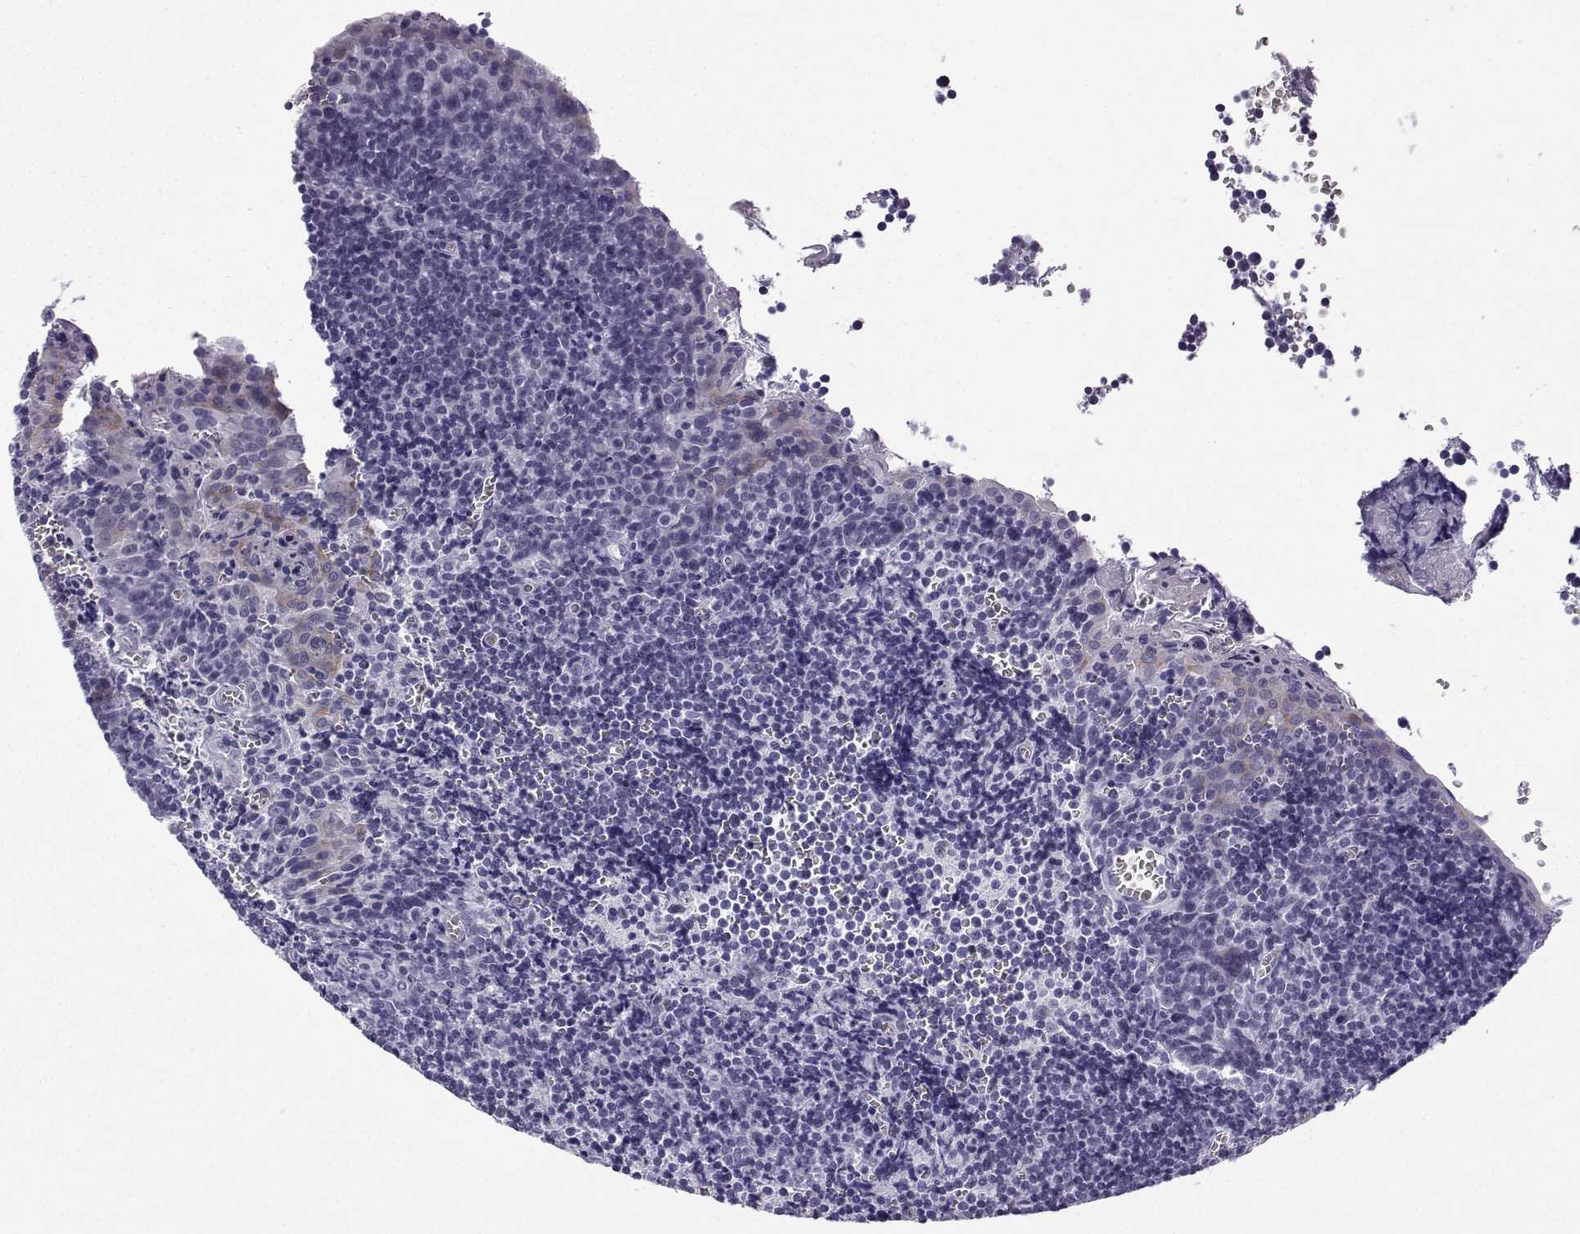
{"staining": {"intensity": "negative", "quantity": "none", "location": "none"}, "tissue": "tonsil", "cell_type": "Germinal center cells", "image_type": "normal", "snomed": [{"axis": "morphology", "description": "Normal tissue, NOS"}, {"axis": "morphology", "description": "Inflammation, NOS"}, {"axis": "topography", "description": "Tonsil"}], "caption": "This is an IHC micrograph of normal tonsil. There is no staining in germinal center cells.", "gene": "MRGBP", "patient": {"sex": "female", "age": 31}}